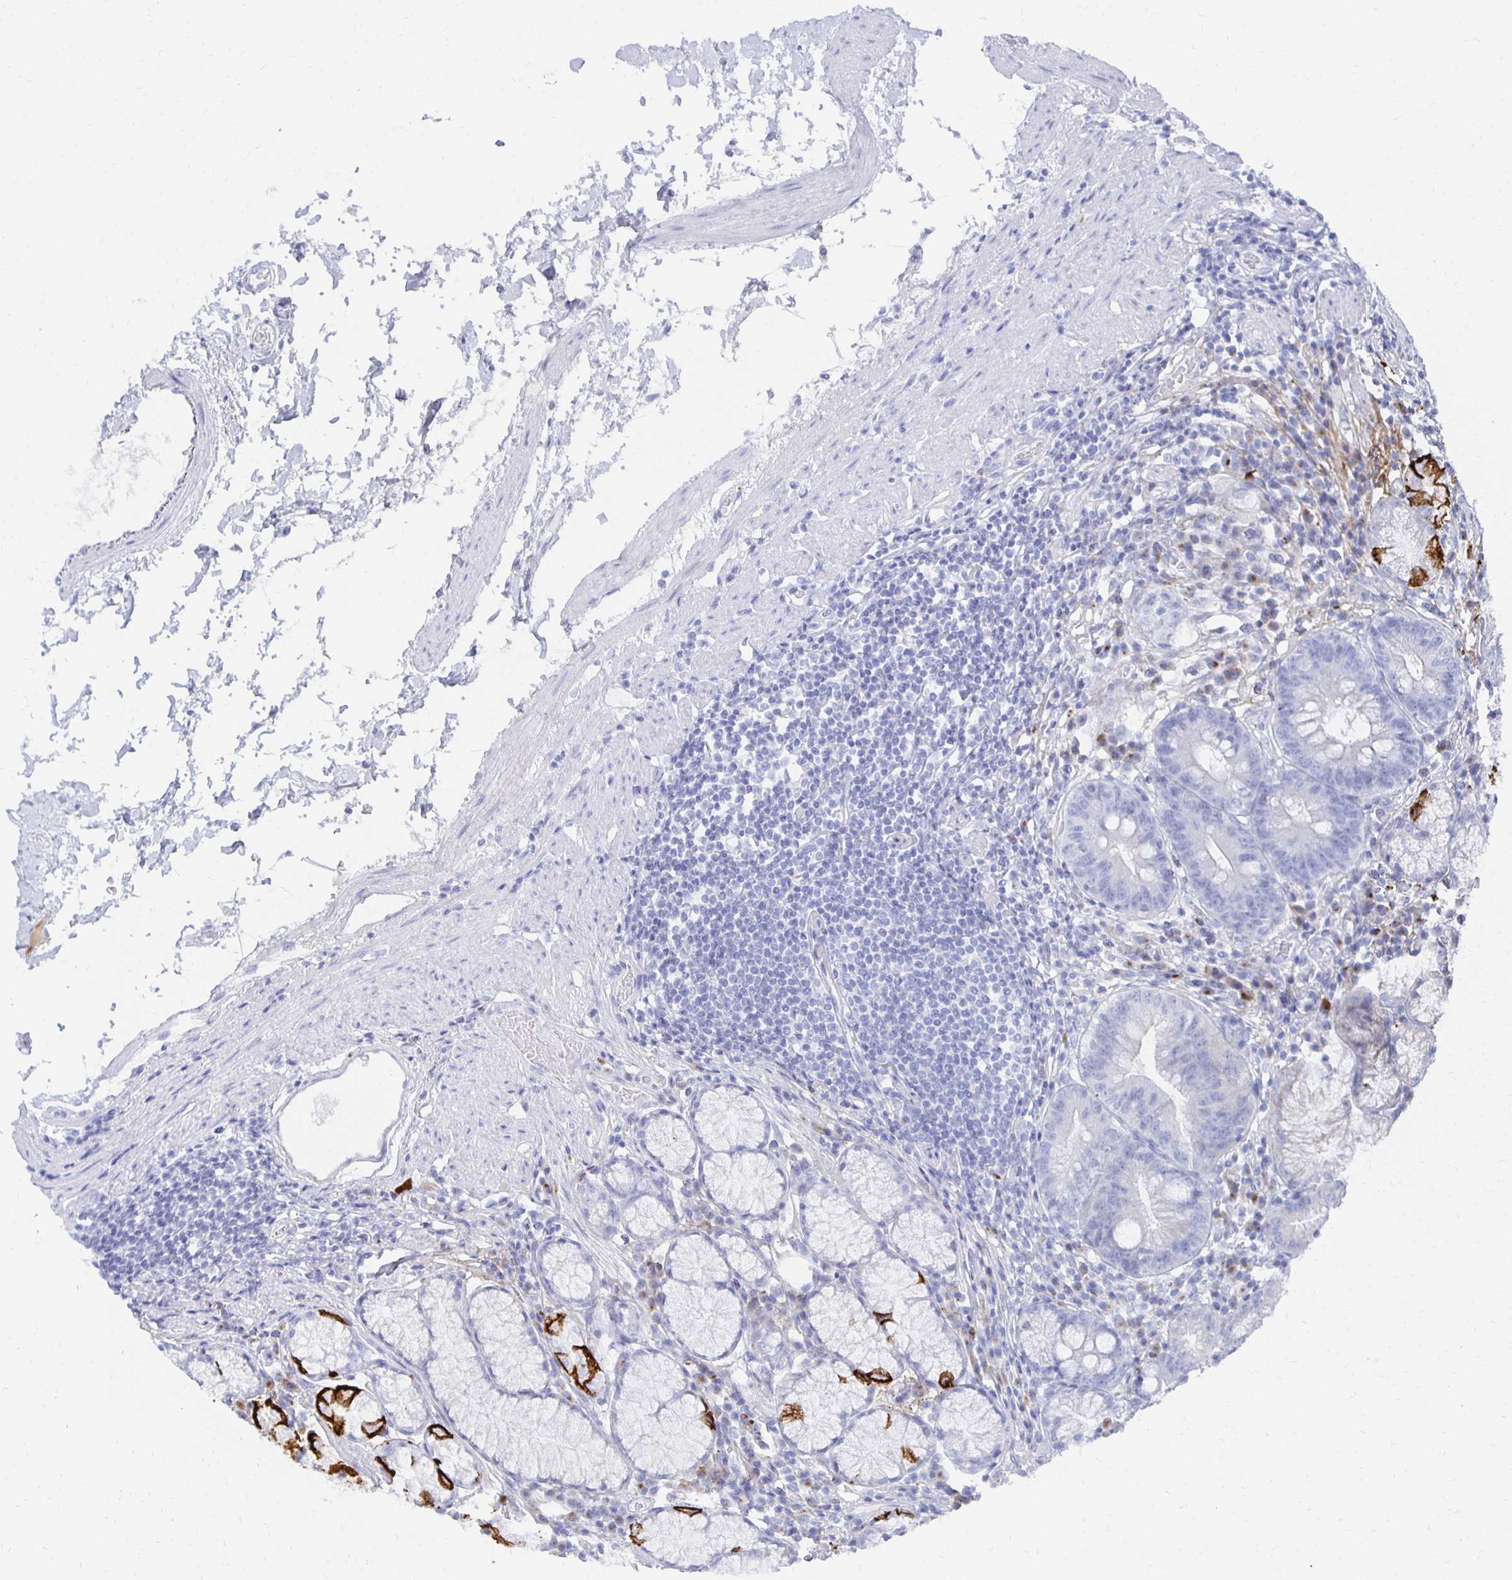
{"staining": {"intensity": "strong", "quantity": "<25%", "location": "cytoplasmic/membranous"}, "tissue": "stomach", "cell_type": "Glandular cells", "image_type": "normal", "snomed": [{"axis": "morphology", "description": "Normal tissue, NOS"}, {"axis": "topography", "description": "Stomach"}], "caption": "This micrograph demonstrates immunohistochemistry staining of benign human stomach, with medium strong cytoplasmic/membranous staining in approximately <25% of glandular cells.", "gene": "PRDM7", "patient": {"sex": "male", "age": 55}}